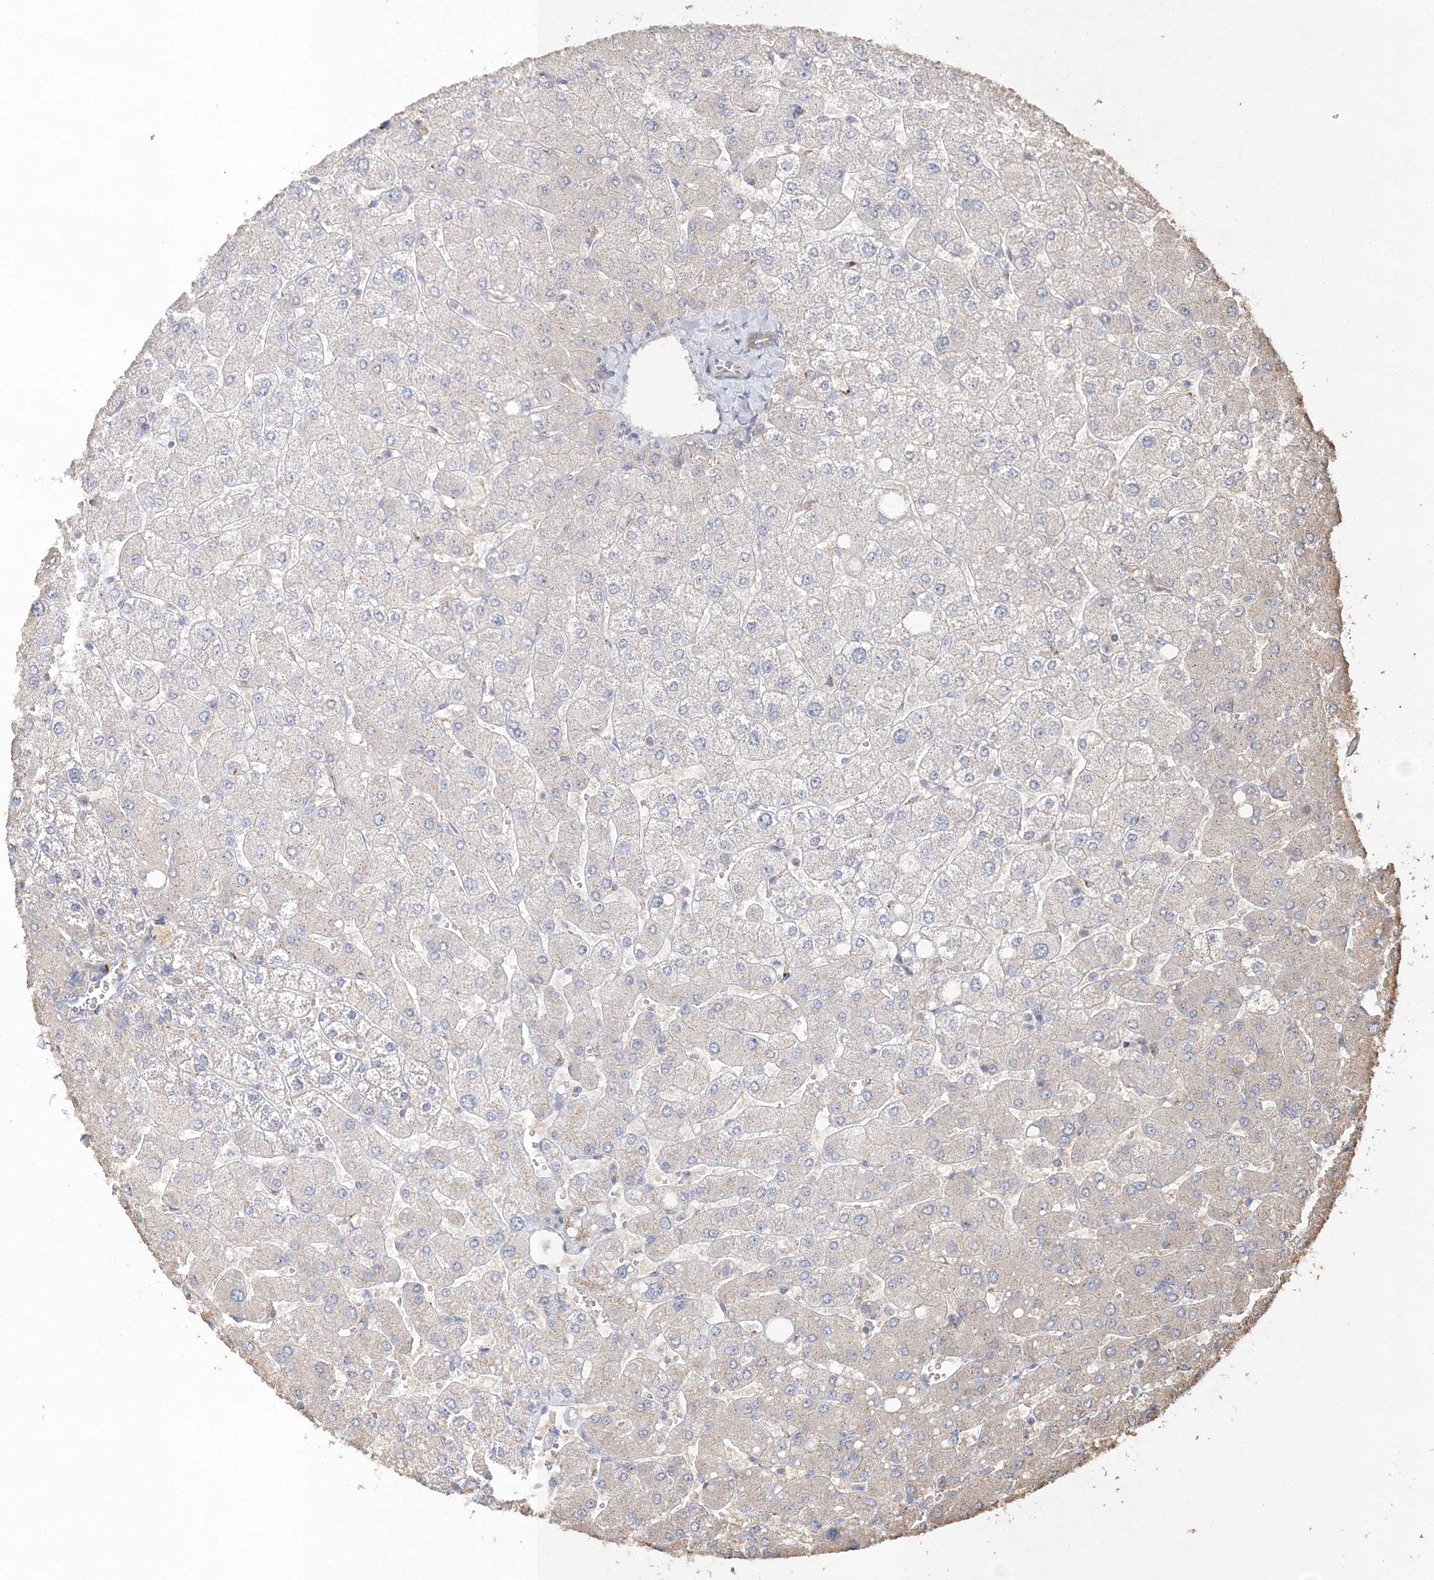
{"staining": {"intensity": "negative", "quantity": "none", "location": "none"}, "tissue": "liver", "cell_type": "Cholangiocytes", "image_type": "normal", "snomed": [{"axis": "morphology", "description": "Normal tissue, NOS"}, {"axis": "topography", "description": "Liver"}], "caption": "DAB immunohistochemical staining of unremarkable liver exhibits no significant positivity in cholangiocytes. (DAB immunohistochemistry with hematoxylin counter stain).", "gene": "SEC23IP", "patient": {"sex": "male", "age": 55}}